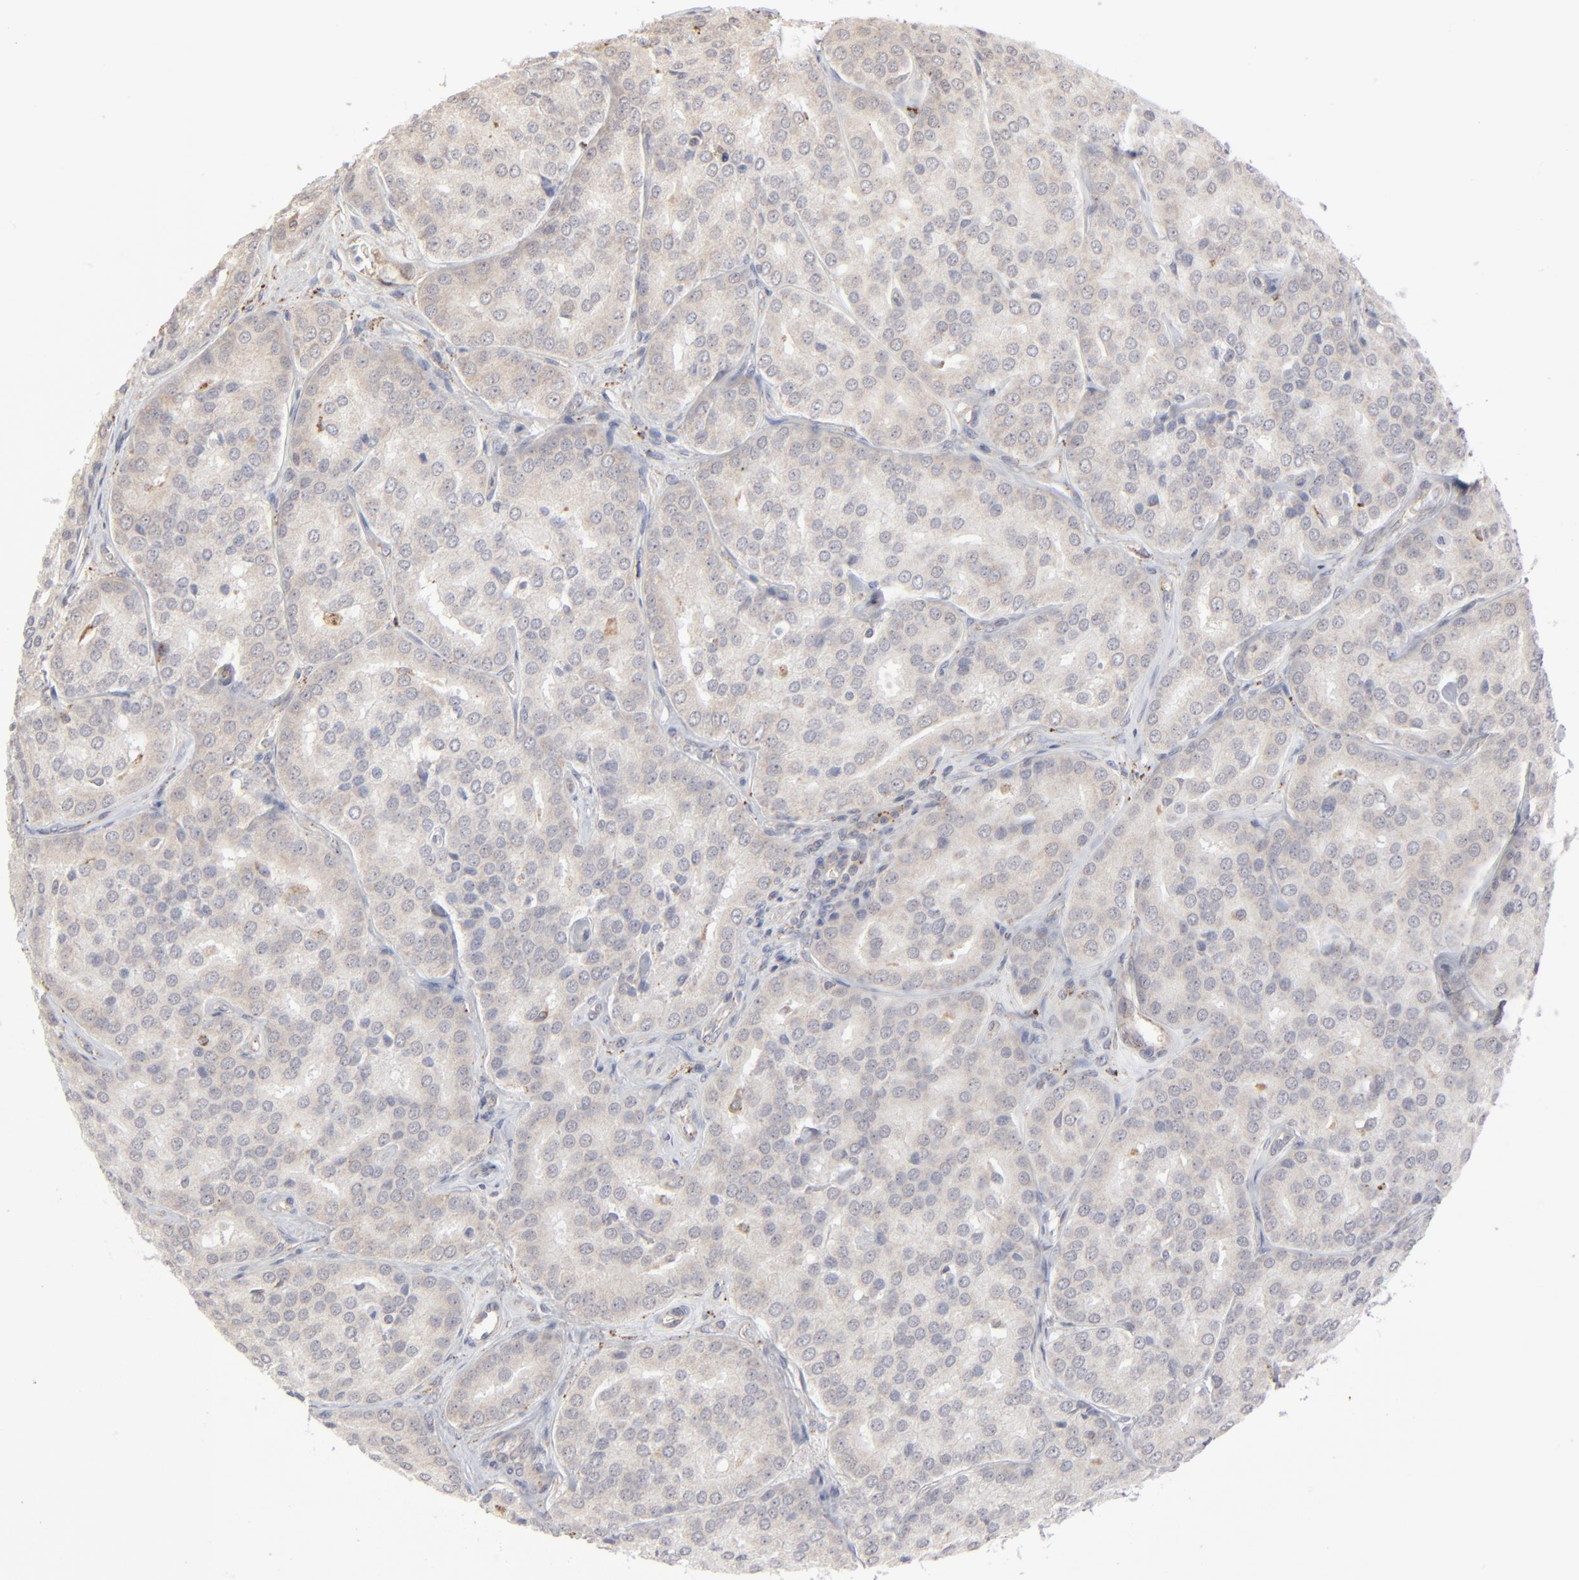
{"staining": {"intensity": "negative", "quantity": "none", "location": "none"}, "tissue": "prostate cancer", "cell_type": "Tumor cells", "image_type": "cancer", "snomed": [{"axis": "morphology", "description": "Adenocarcinoma, High grade"}, {"axis": "topography", "description": "Prostate"}], "caption": "High magnification brightfield microscopy of prostate high-grade adenocarcinoma stained with DAB (brown) and counterstained with hematoxylin (blue): tumor cells show no significant positivity. (DAB (3,3'-diaminobenzidine) immunohistochemistry (IHC) visualized using brightfield microscopy, high magnification).", "gene": "POMT2", "patient": {"sex": "male", "age": 64}}